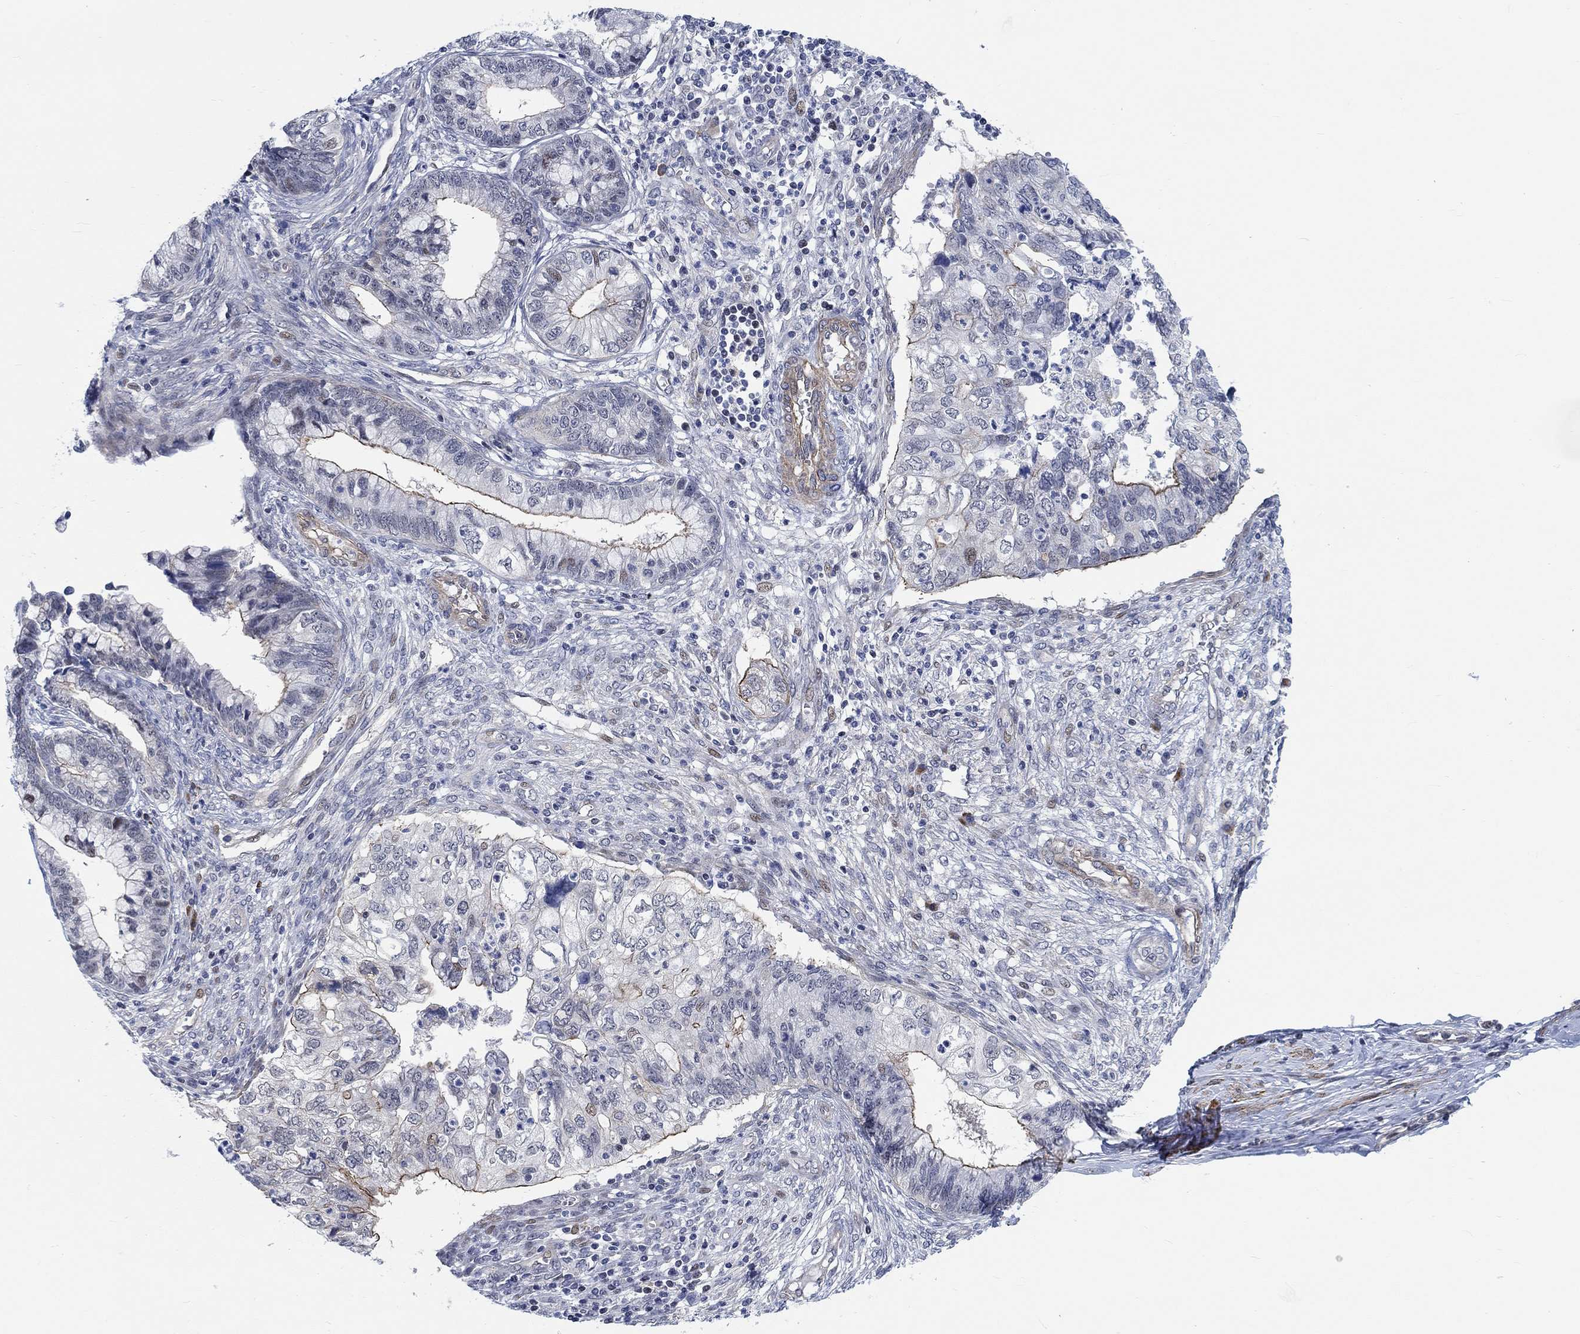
{"staining": {"intensity": "moderate", "quantity": "<25%", "location": "cytoplasmic/membranous"}, "tissue": "cervical cancer", "cell_type": "Tumor cells", "image_type": "cancer", "snomed": [{"axis": "morphology", "description": "Adenocarcinoma, NOS"}, {"axis": "topography", "description": "Cervix"}], "caption": "Brown immunohistochemical staining in human cervical adenocarcinoma displays moderate cytoplasmic/membranous staining in about <25% of tumor cells. Nuclei are stained in blue.", "gene": "KCNH8", "patient": {"sex": "female", "age": 44}}